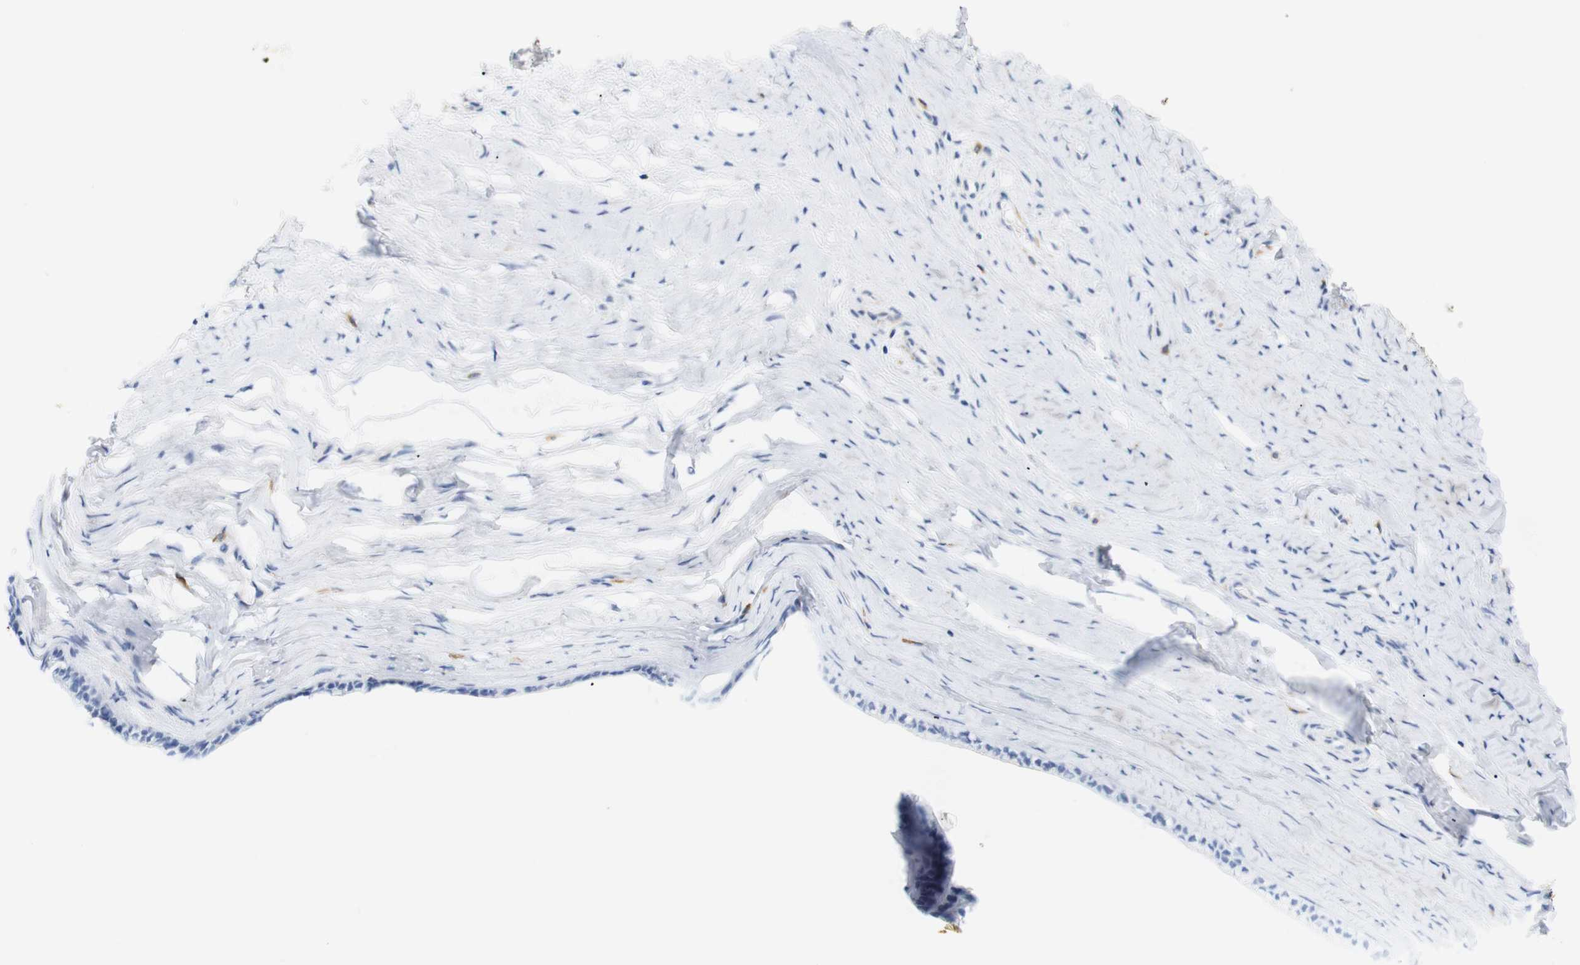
{"staining": {"intensity": "negative", "quantity": "none", "location": "none"}, "tissue": "cervix", "cell_type": "Glandular cells", "image_type": "normal", "snomed": [{"axis": "morphology", "description": "Normal tissue, NOS"}, {"axis": "topography", "description": "Cervix"}], "caption": "Human cervix stained for a protein using immunohistochemistry (IHC) demonstrates no positivity in glandular cells.", "gene": "STMN3", "patient": {"sex": "female", "age": 39}}